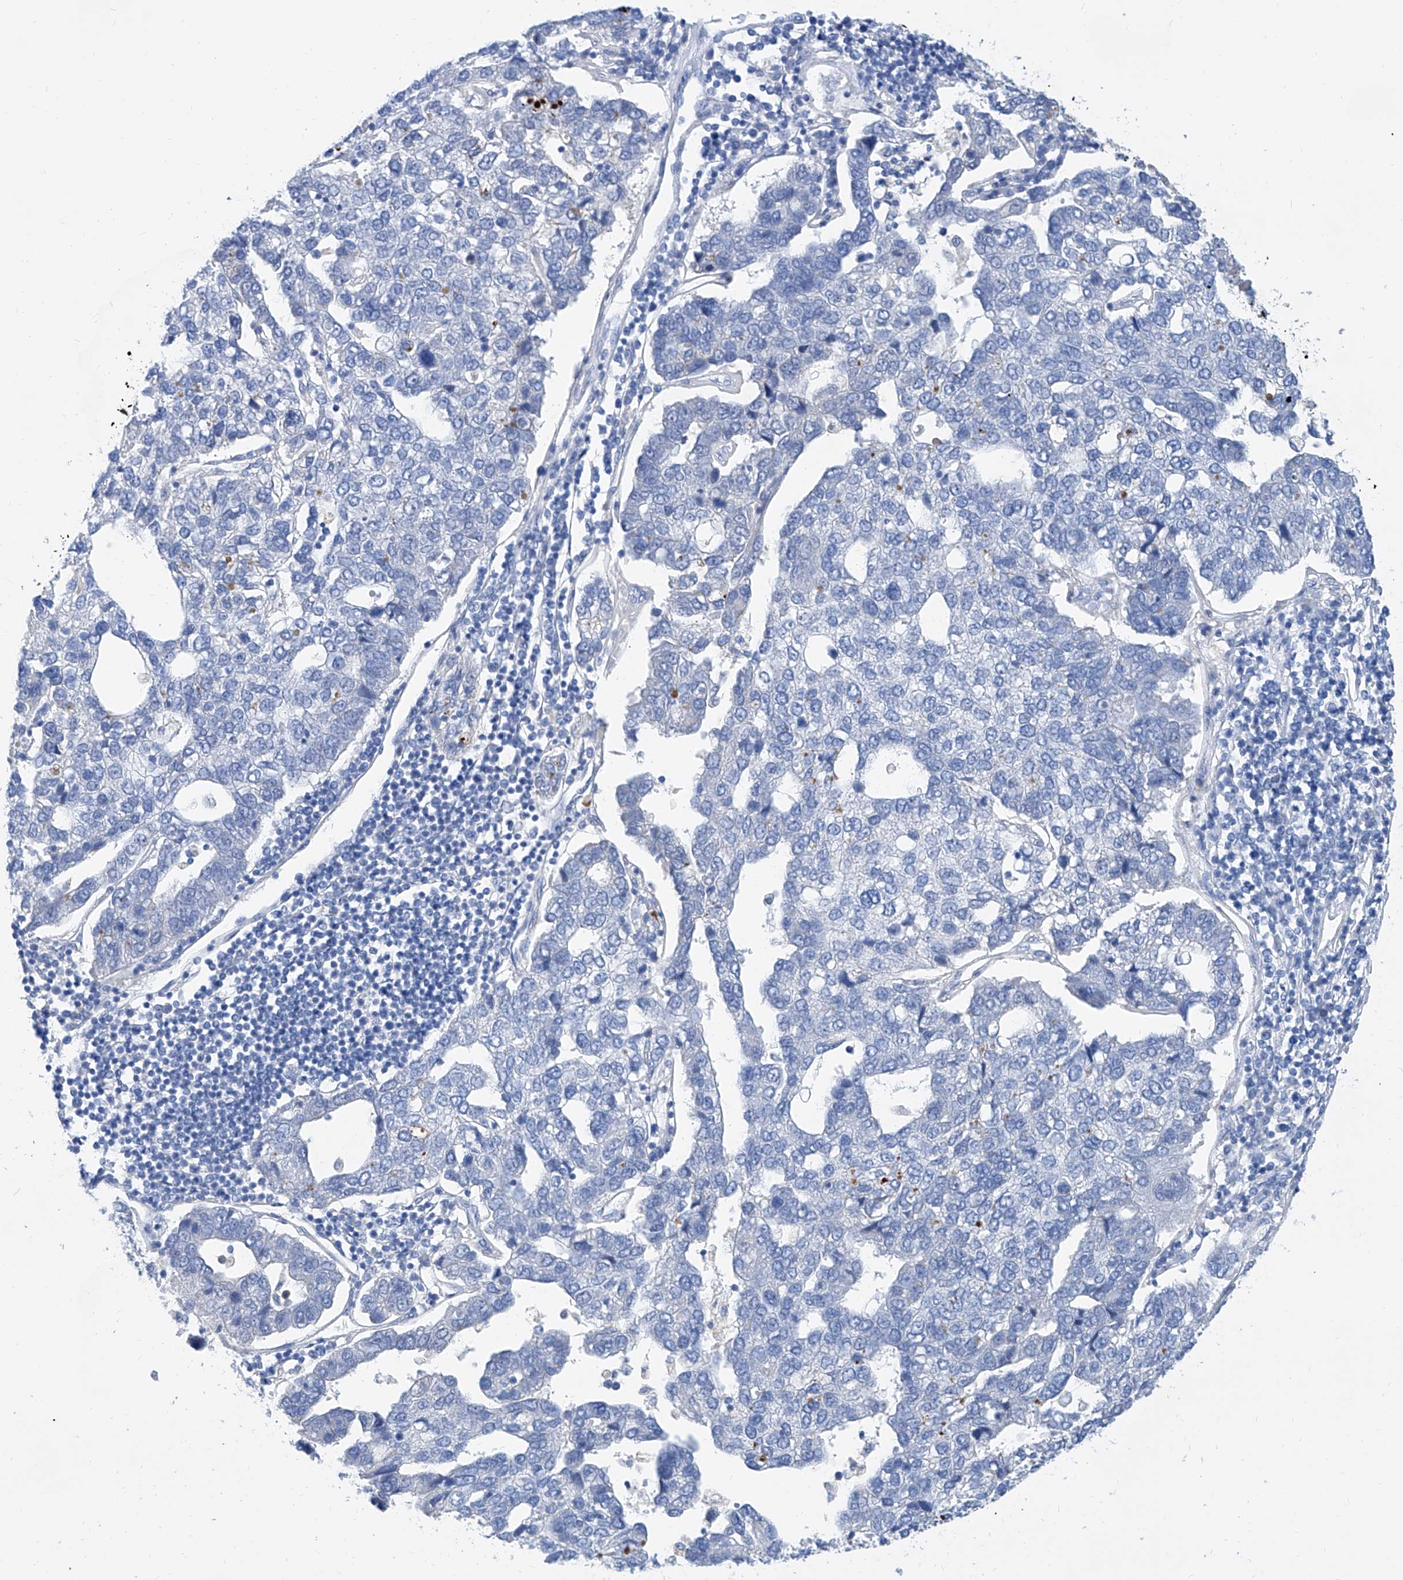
{"staining": {"intensity": "negative", "quantity": "none", "location": "none"}, "tissue": "pancreatic cancer", "cell_type": "Tumor cells", "image_type": "cancer", "snomed": [{"axis": "morphology", "description": "Adenocarcinoma, NOS"}, {"axis": "topography", "description": "Pancreas"}], "caption": "A high-resolution histopathology image shows immunohistochemistry (IHC) staining of pancreatic cancer, which demonstrates no significant expression in tumor cells.", "gene": "SLC25A29", "patient": {"sex": "female", "age": 61}}